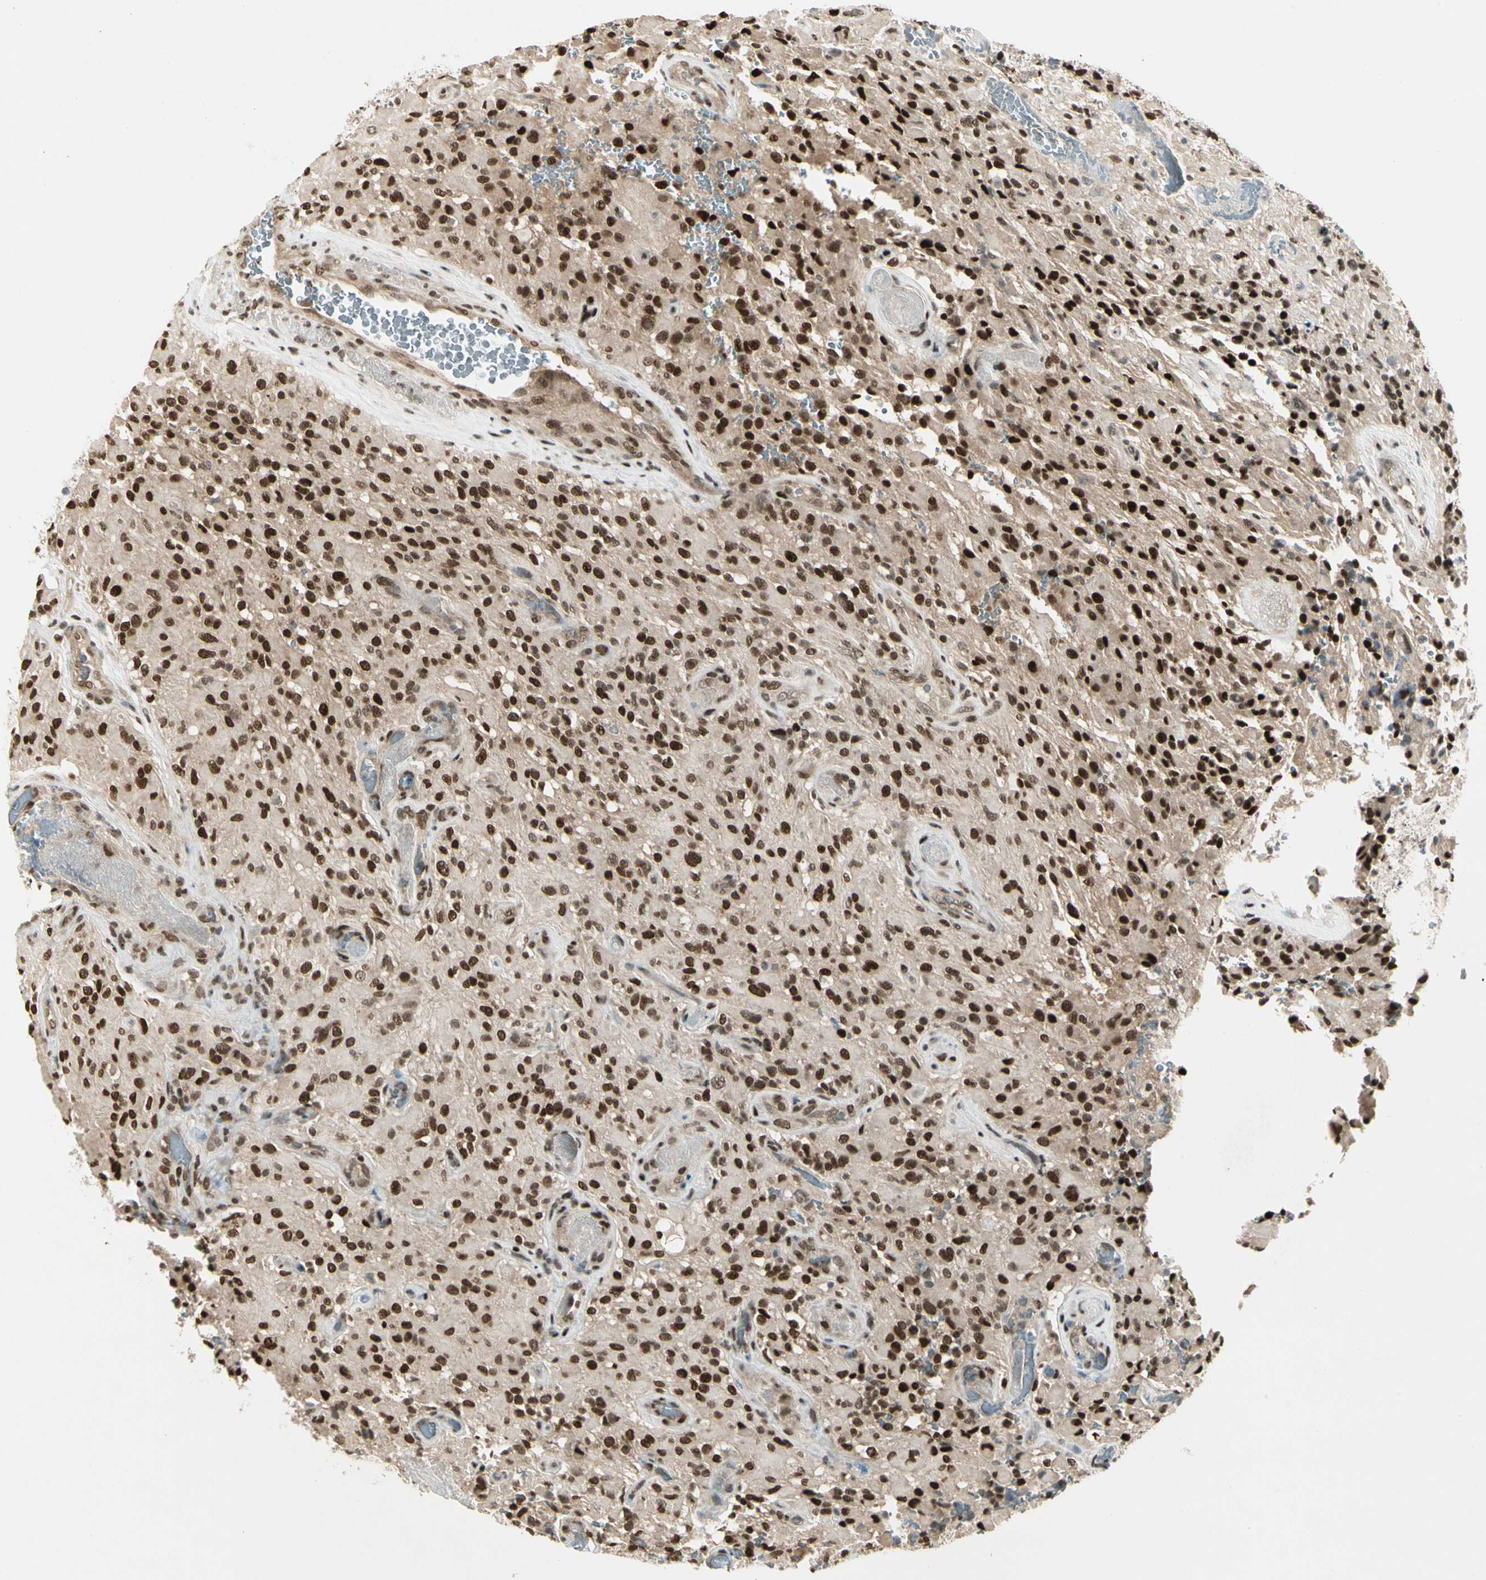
{"staining": {"intensity": "strong", "quantity": ">75%", "location": "nuclear"}, "tissue": "glioma", "cell_type": "Tumor cells", "image_type": "cancer", "snomed": [{"axis": "morphology", "description": "Glioma, malignant, High grade"}, {"axis": "topography", "description": "Brain"}], "caption": "This micrograph shows immunohistochemistry staining of malignant high-grade glioma, with high strong nuclear expression in about >75% of tumor cells.", "gene": "GTF3A", "patient": {"sex": "male", "age": 71}}